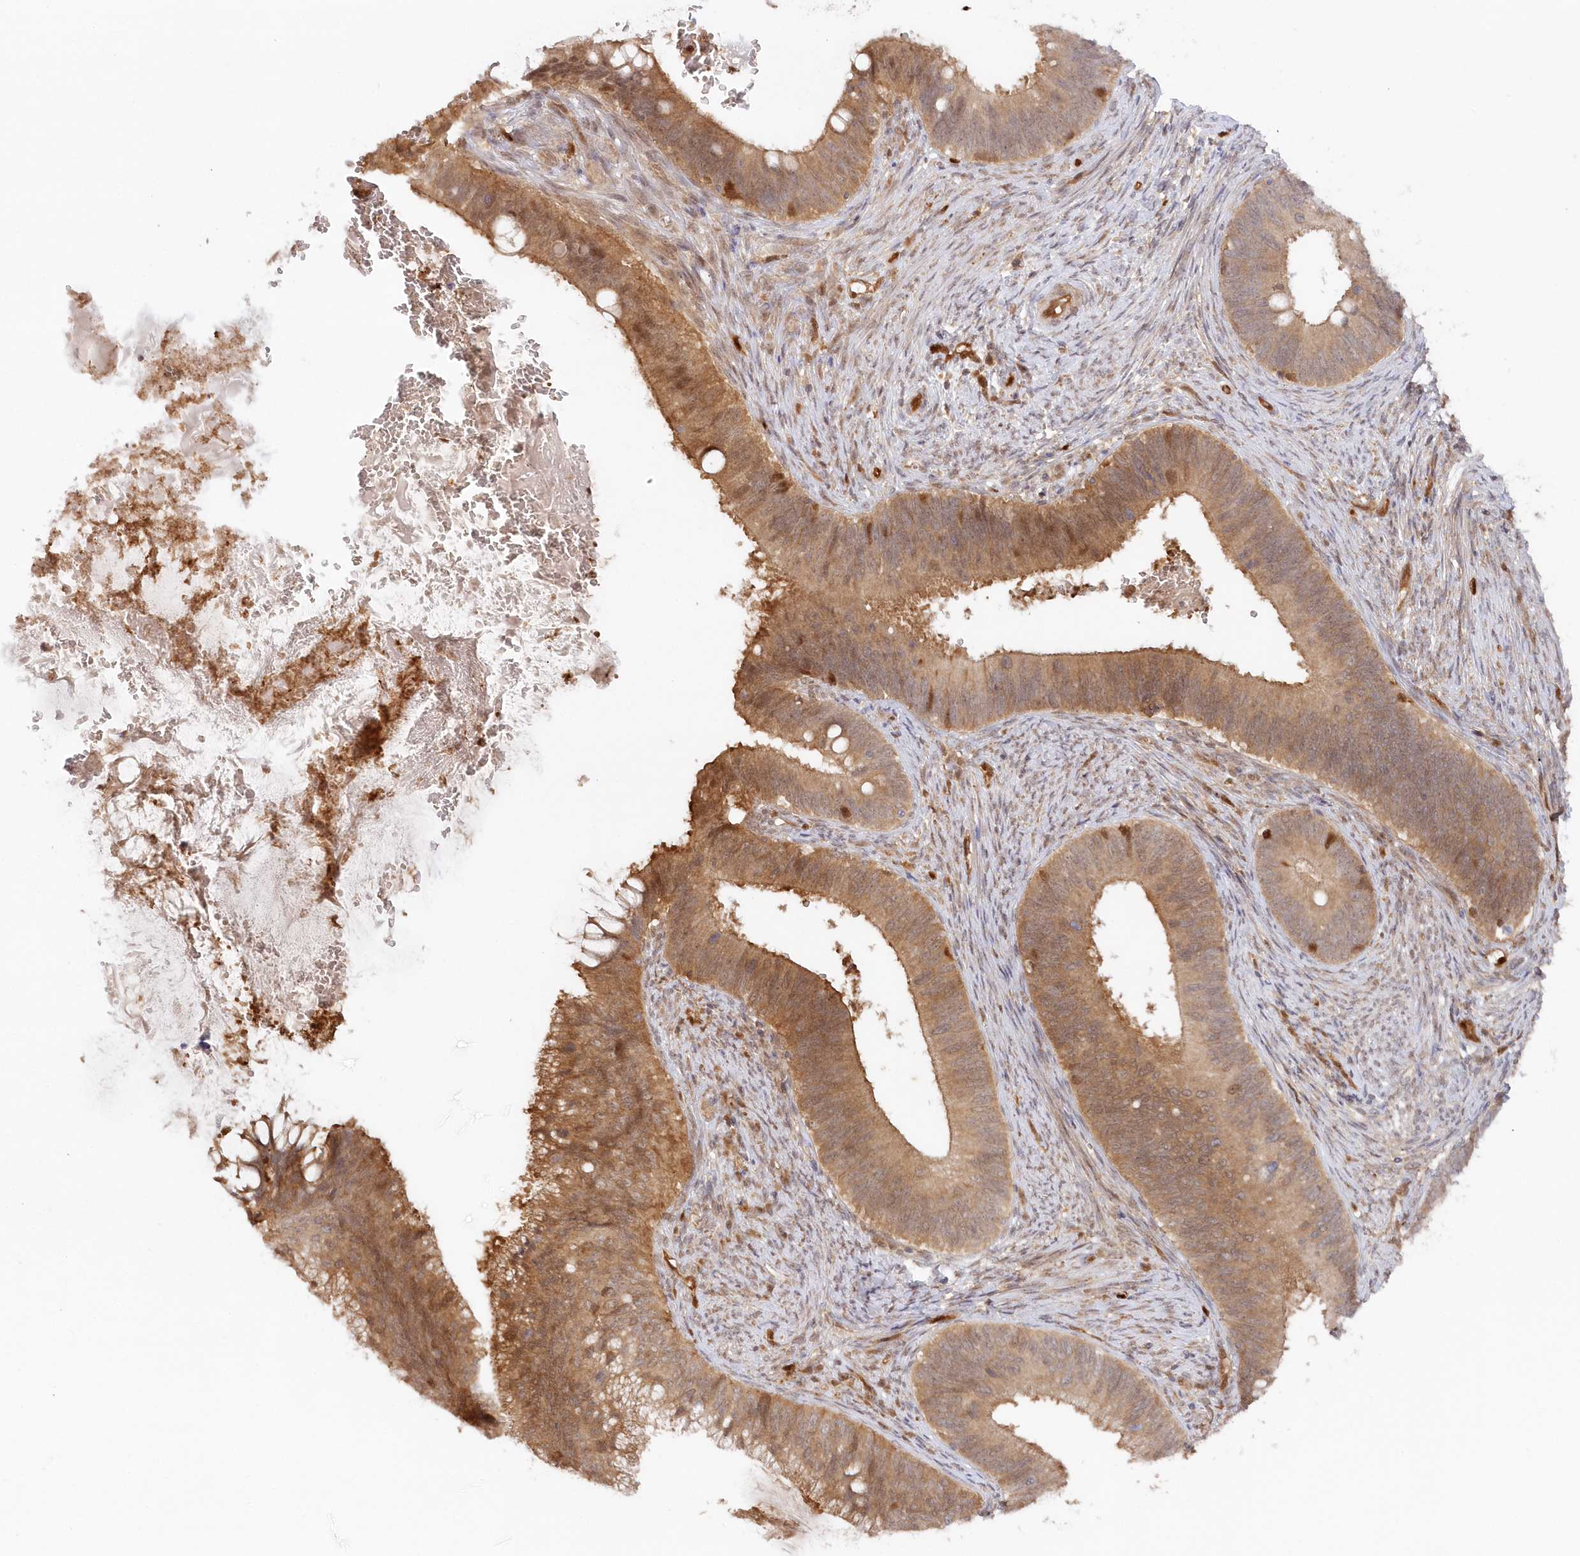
{"staining": {"intensity": "moderate", "quantity": ">75%", "location": "cytoplasmic/membranous"}, "tissue": "cervical cancer", "cell_type": "Tumor cells", "image_type": "cancer", "snomed": [{"axis": "morphology", "description": "Adenocarcinoma, NOS"}, {"axis": "topography", "description": "Cervix"}], "caption": "Human adenocarcinoma (cervical) stained with a brown dye reveals moderate cytoplasmic/membranous positive positivity in approximately >75% of tumor cells.", "gene": "GBE1", "patient": {"sex": "female", "age": 42}}